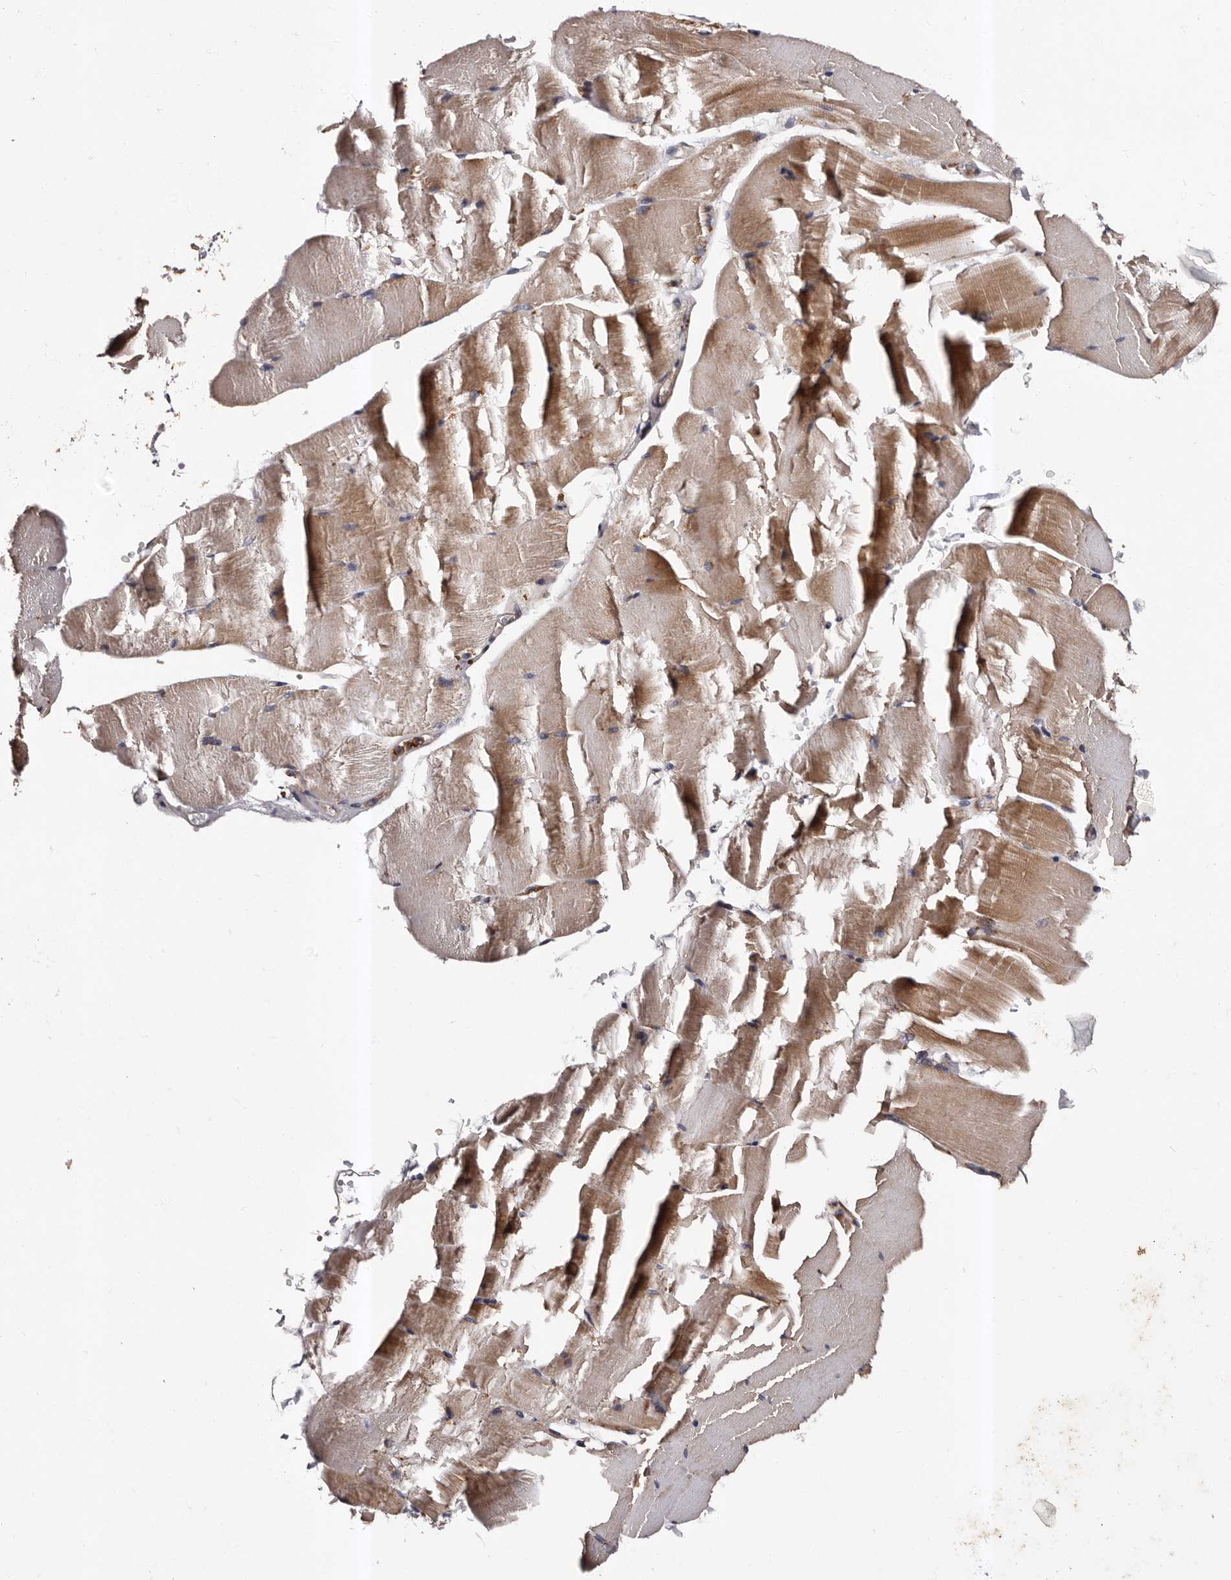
{"staining": {"intensity": "weak", "quantity": "25%-75%", "location": "cytoplasmic/membranous"}, "tissue": "skeletal muscle", "cell_type": "Myocytes", "image_type": "normal", "snomed": [{"axis": "morphology", "description": "Normal tissue, NOS"}, {"axis": "topography", "description": "Skeletal muscle"}, {"axis": "topography", "description": "Parathyroid gland"}], "caption": "This is a photomicrograph of IHC staining of benign skeletal muscle, which shows weak staining in the cytoplasmic/membranous of myocytes.", "gene": "ADCK5", "patient": {"sex": "female", "age": 37}}